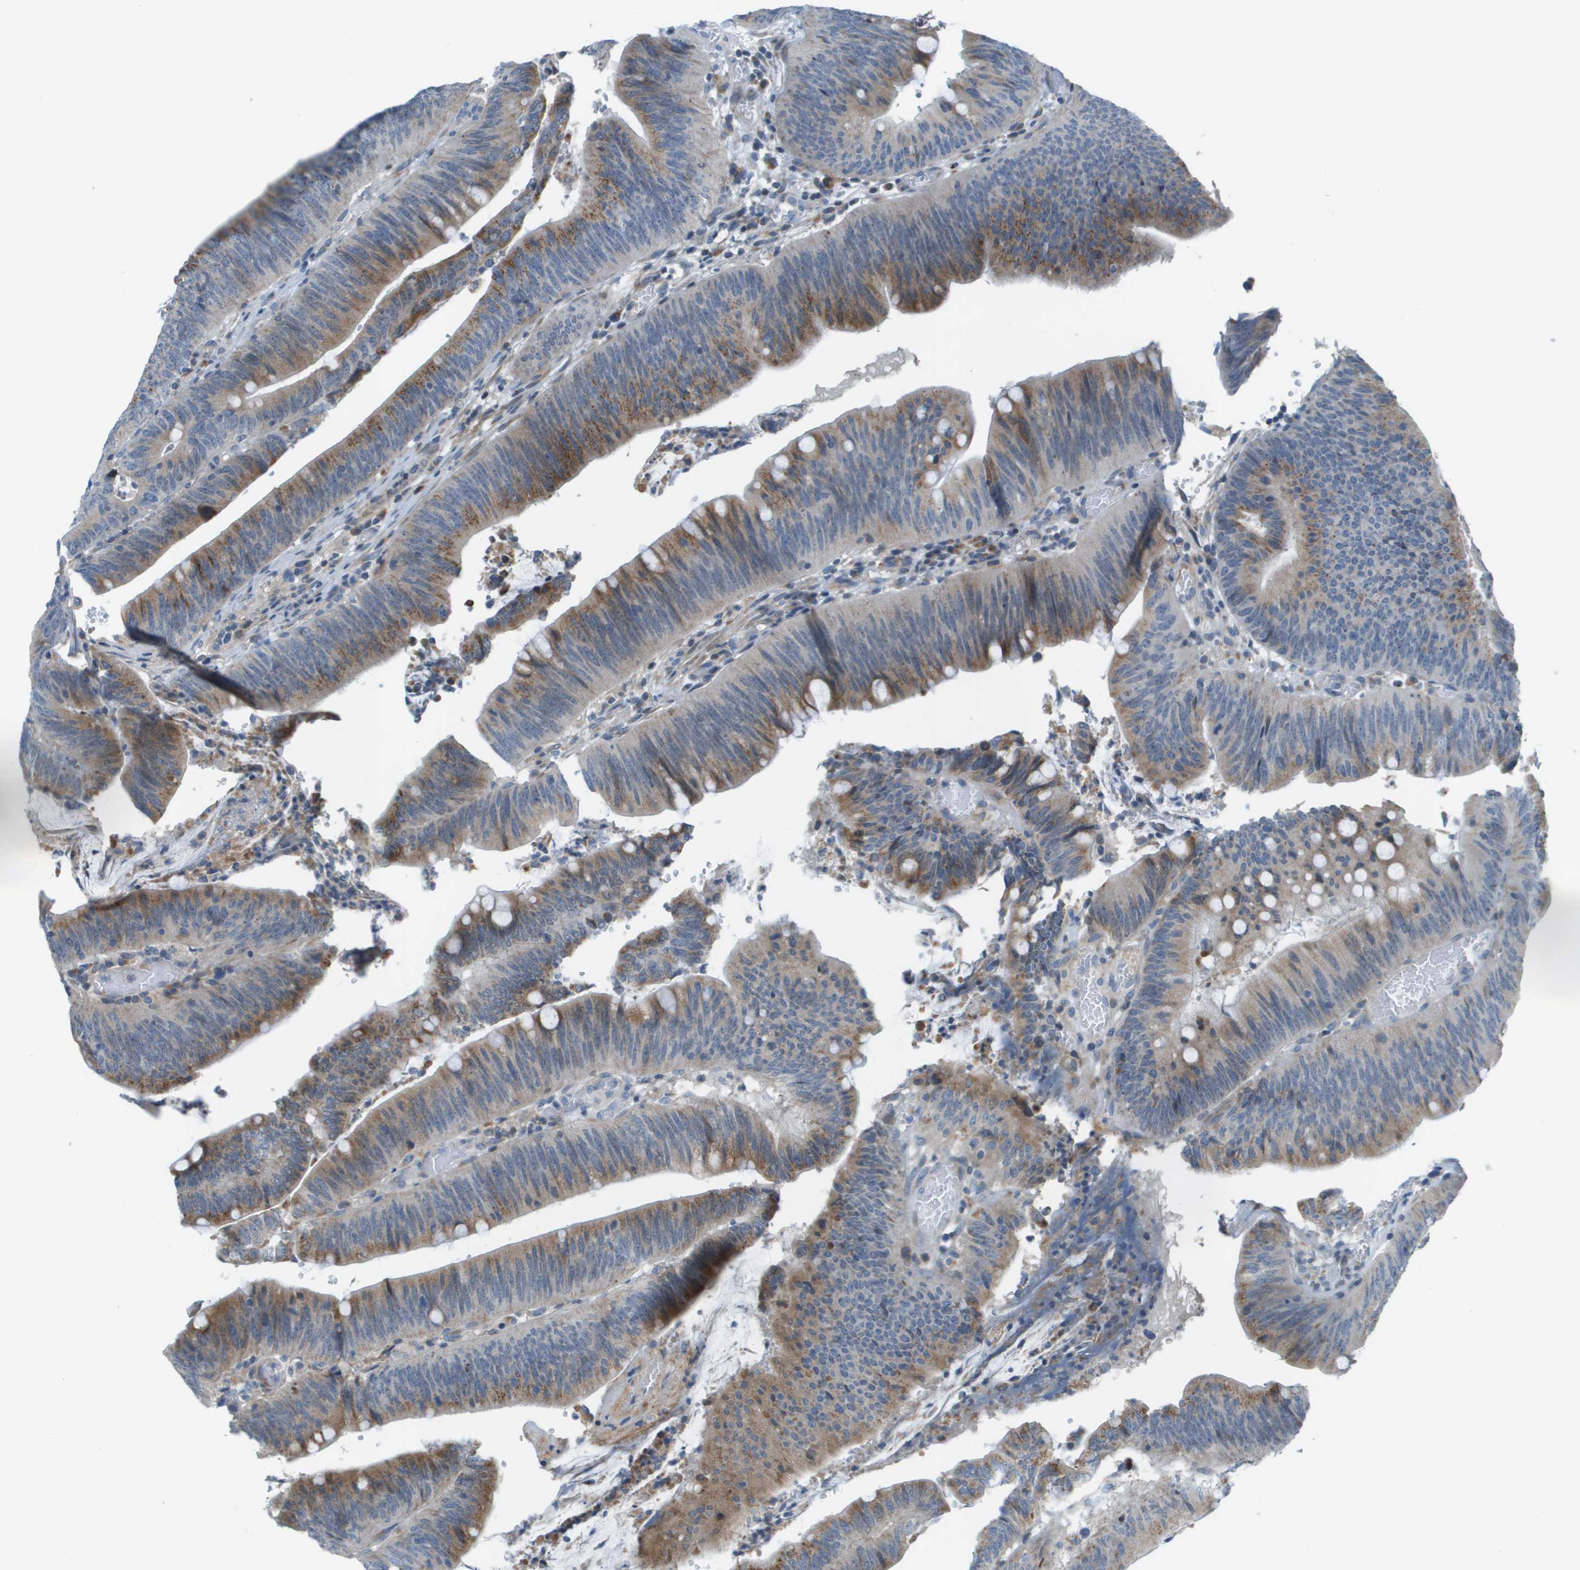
{"staining": {"intensity": "moderate", "quantity": ">75%", "location": "cytoplasmic/membranous"}, "tissue": "colorectal cancer", "cell_type": "Tumor cells", "image_type": "cancer", "snomed": [{"axis": "morphology", "description": "Normal tissue, NOS"}, {"axis": "morphology", "description": "Adenocarcinoma, NOS"}, {"axis": "topography", "description": "Rectum"}], "caption": "High-power microscopy captured an immunohistochemistry micrograph of colorectal cancer, revealing moderate cytoplasmic/membranous expression in approximately >75% of tumor cells.", "gene": "GALNT6", "patient": {"sex": "female", "age": 66}}